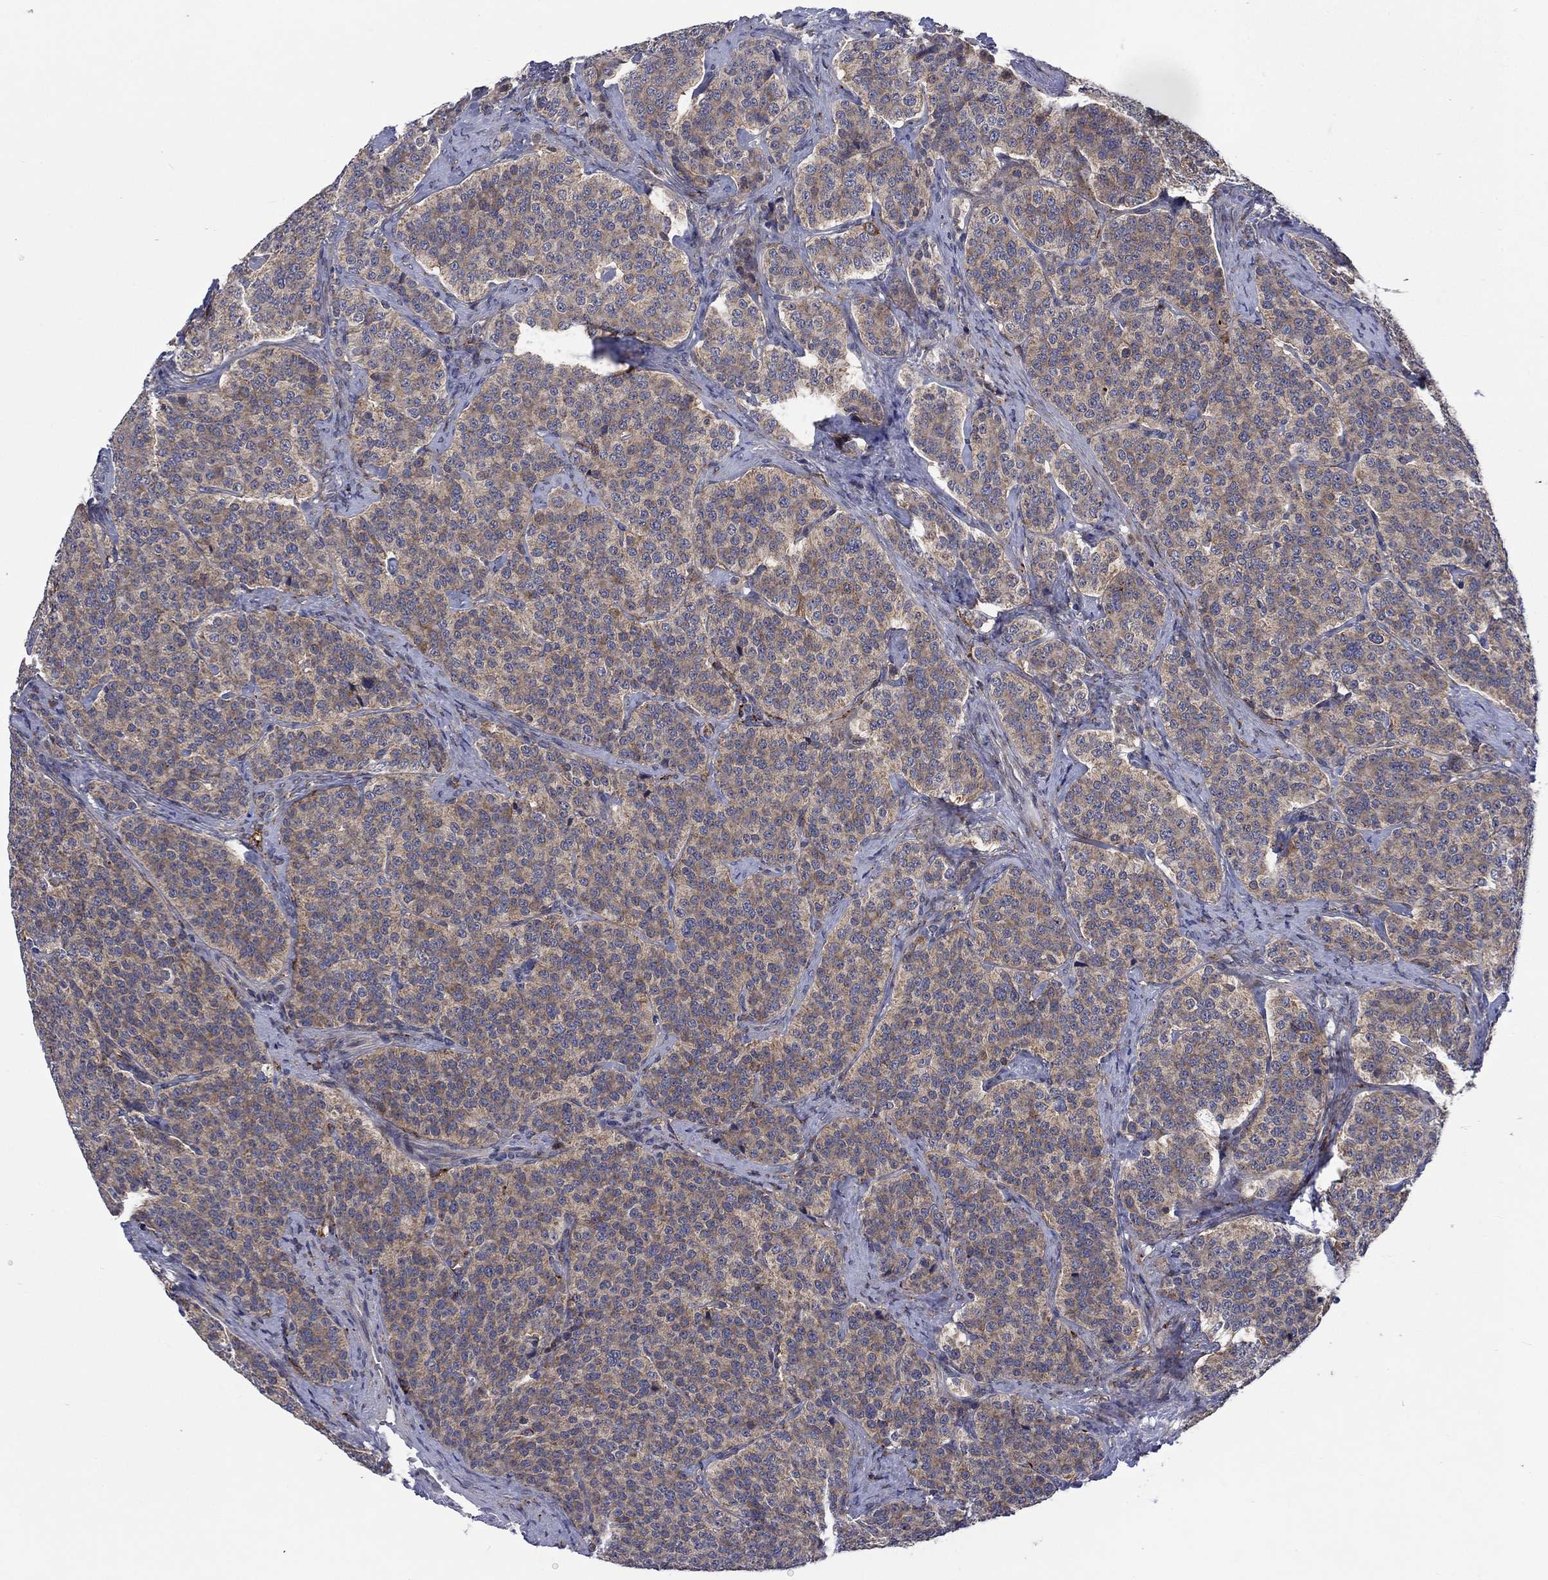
{"staining": {"intensity": "weak", "quantity": ">75%", "location": "cytoplasmic/membranous"}, "tissue": "carcinoid", "cell_type": "Tumor cells", "image_type": "cancer", "snomed": [{"axis": "morphology", "description": "Carcinoid, malignant, NOS"}, {"axis": "topography", "description": "Small intestine"}], "caption": "Immunohistochemistry (IHC) image of human carcinoid stained for a protein (brown), which exhibits low levels of weak cytoplasmic/membranous positivity in approximately >75% of tumor cells.", "gene": "SLC35F2", "patient": {"sex": "female", "age": 58}}